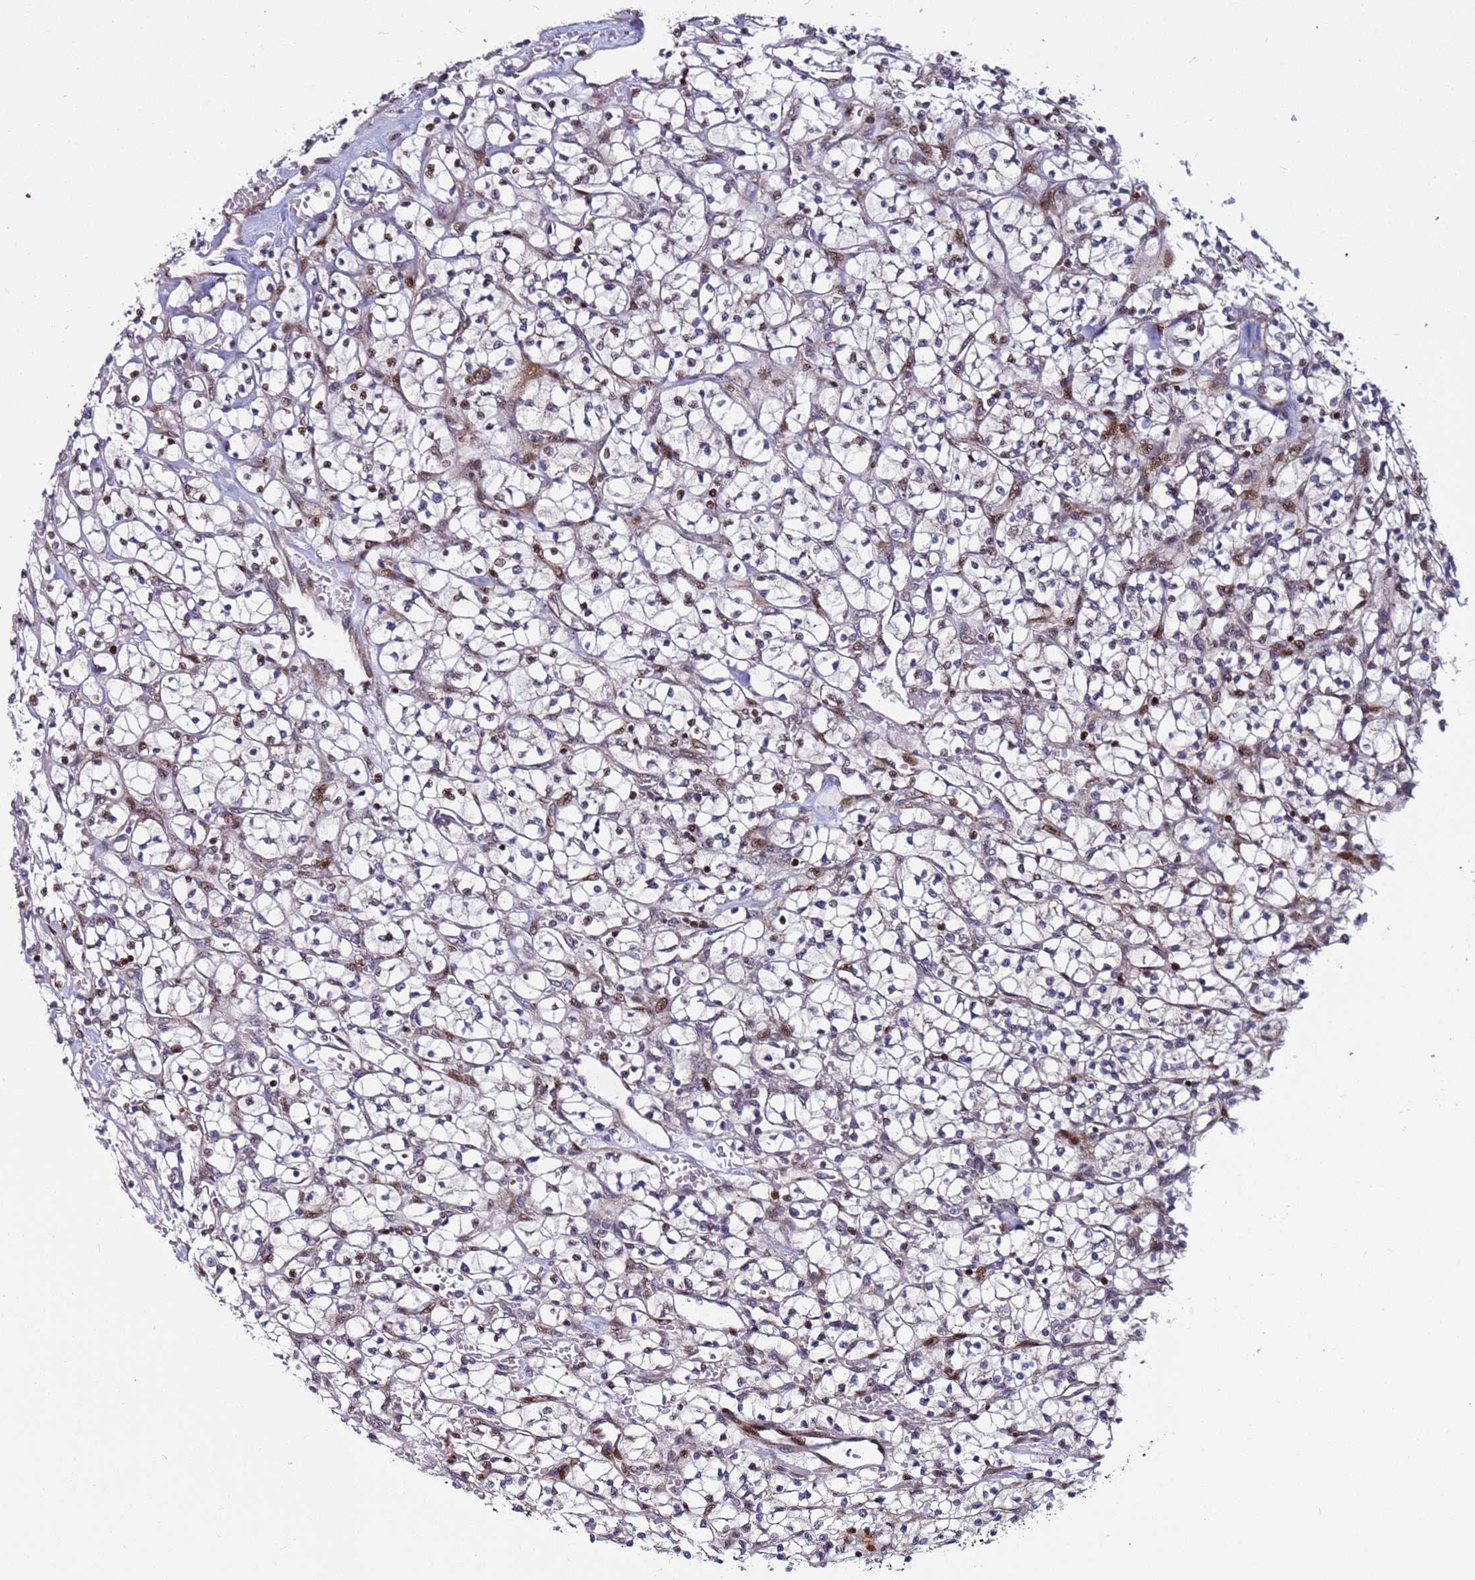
{"staining": {"intensity": "negative", "quantity": "none", "location": "none"}, "tissue": "renal cancer", "cell_type": "Tumor cells", "image_type": "cancer", "snomed": [{"axis": "morphology", "description": "Adenocarcinoma, NOS"}, {"axis": "topography", "description": "Kidney"}], "caption": "IHC of human renal cancer (adenocarcinoma) demonstrates no positivity in tumor cells.", "gene": "WBP11", "patient": {"sex": "female", "age": 64}}